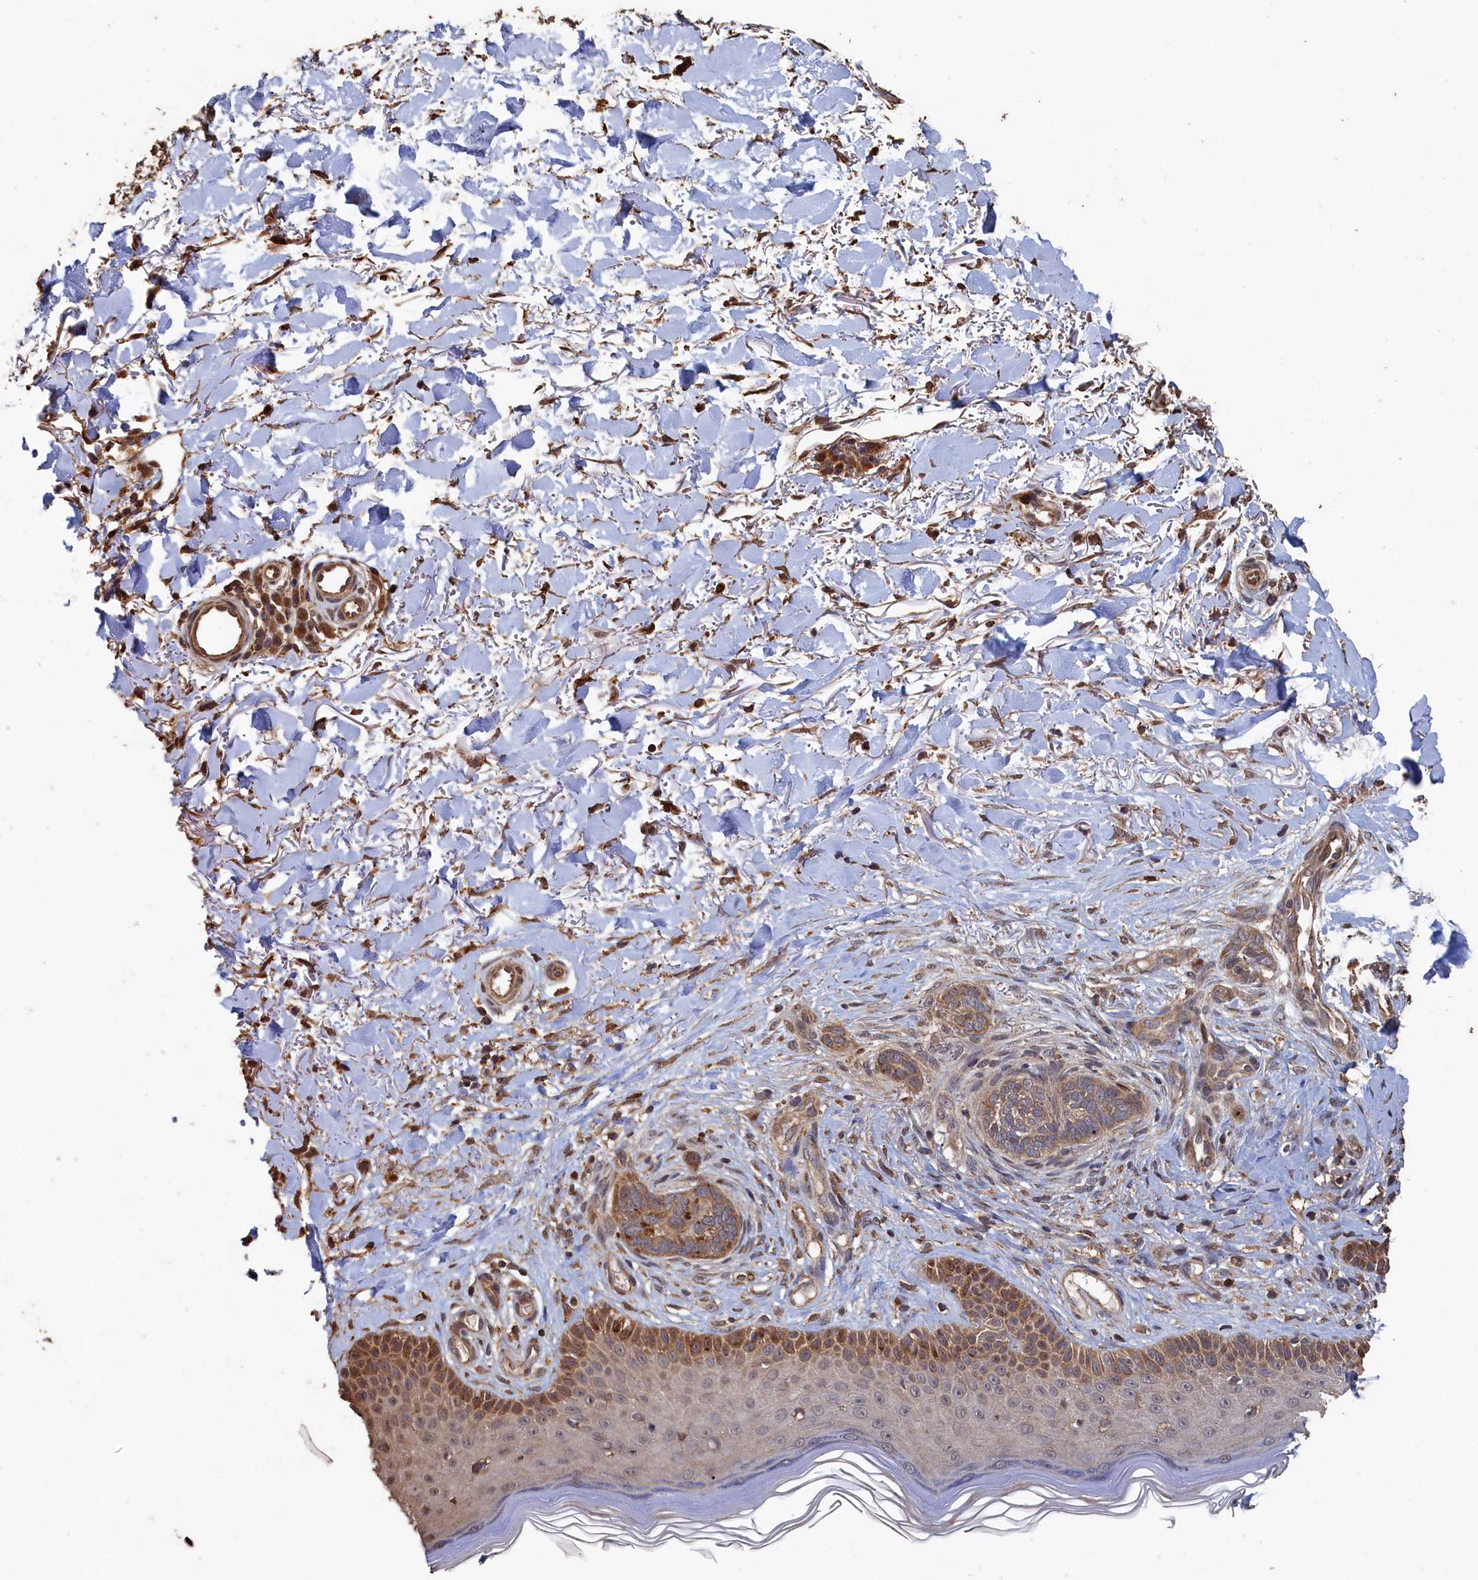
{"staining": {"intensity": "weak", "quantity": "25%-75%", "location": "cytoplasmic/membranous"}, "tissue": "skin cancer", "cell_type": "Tumor cells", "image_type": "cancer", "snomed": [{"axis": "morphology", "description": "Normal tissue, NOS"}, {"axis": "morphology", "description": "Basal cell carcinoma"}, {"axis": "topography", "description": "Skin"}], "caption": "Human basal cell carcinoma (skin) stained with a brown dye shows weak cytoplasmic/membranous positive staining in about 25%-75% of tumor cells.", "gene": "PIGN", "patient": {"sex": "female", "age": 67}}